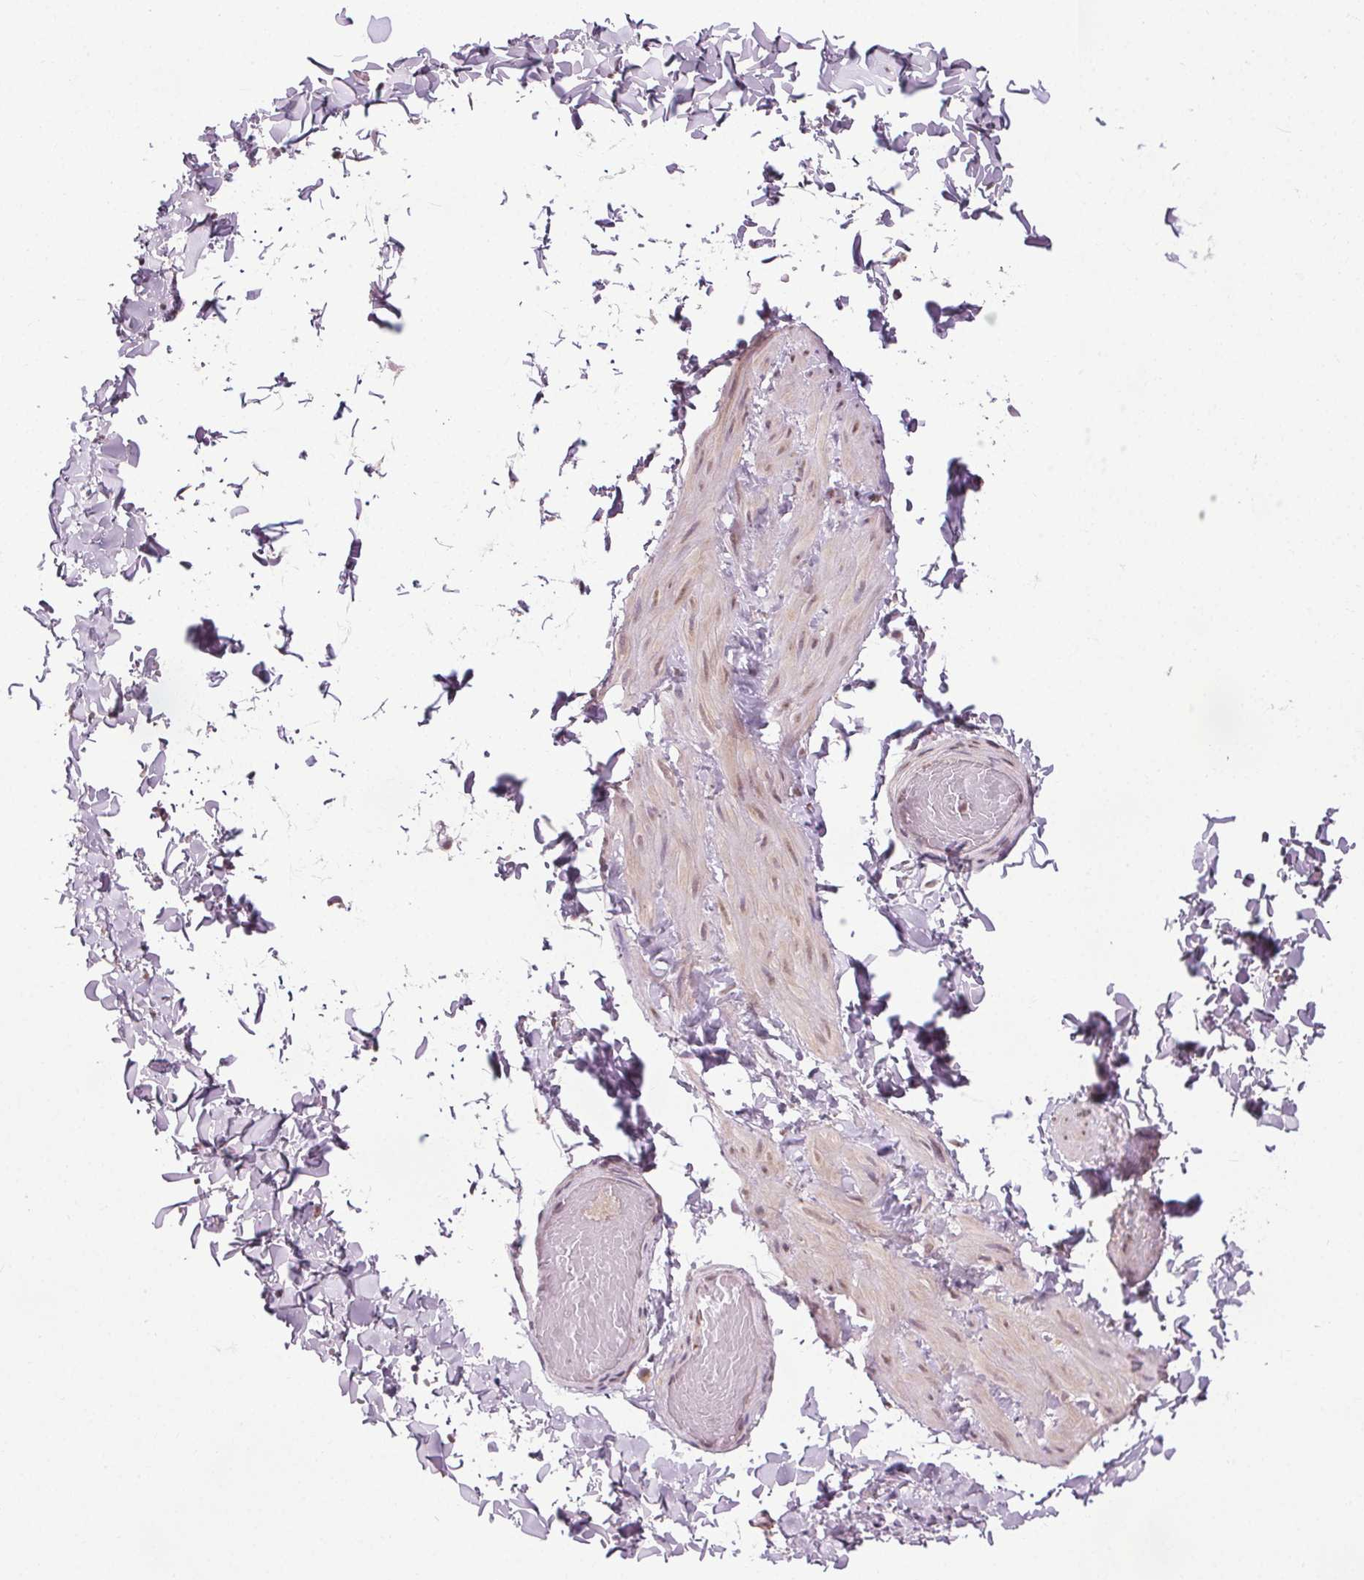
{"staining": {"intensity": "negative", "quantity": "none", "location": "none"}, "tissue": "adipose tissue", "cell_type": "Adipocytes", "image_type": "normal", "snomed": [{"axis": "morphology", "description": "Normal tissue, NOS"}, {"axis": "topography", "description": "Soft tissue"}, {"axis": "topography", "description": "Adipose tissue"}, {"axis": "topography", "description": "Vascular tissue"}, {"axis": "topography", "description": "Peripheral nerve tissue"}], "caption": "Immunohistochemical staining of normal human adipose tissue shows no significant staining in adipocytes. Brightfield microscopy of immunohistochemistry (IHC) stained with DAB (3,3'-diaminobenzidine) (brown) and hematoxylin (blue), captured at high magnification.", "gene": "CEBPA", "patient": {"sex": "male", "age": 29}}